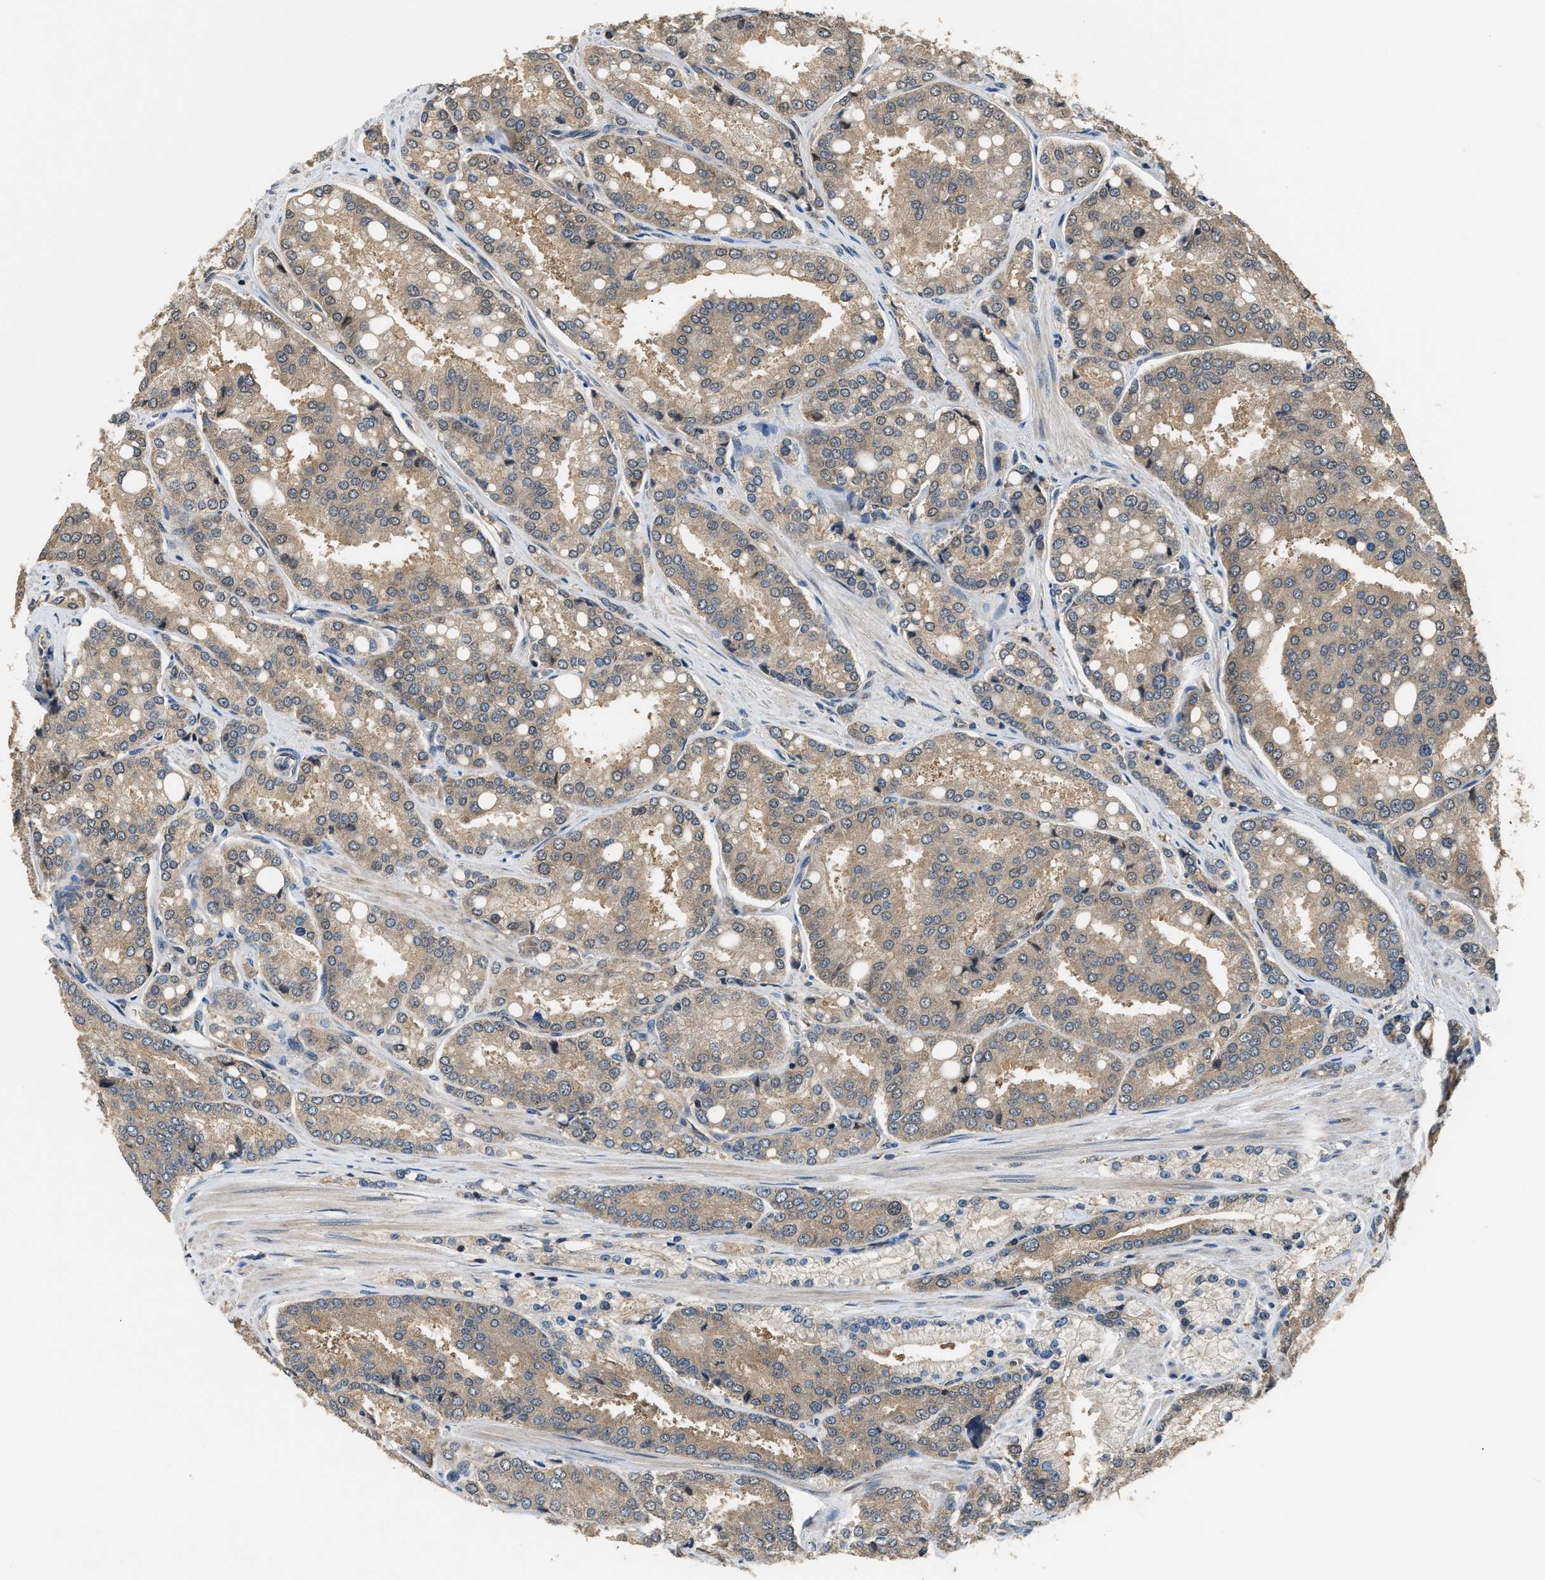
{"staining": {"intensity": "moderate", "quantity": ">75%", "location": "cytoplasmic/membranous"}, "tissue": "prostate cancer", "cell_type": "Tumor cells", "image_type": "cancer", "snomed": [{"axis": "morphology", "description": "Adenocarcinoma, High grade"}, {"axis": "topography", "description": "Prostate"}], "caption": "This is a histology image of immunohistochemistry staining of high-grade adenocarcinoma (prostate), which shows moderate expression in the cytoplasmic/membranous of tumor cells.", "gene": "DNAJC2", "patient": {"sex": "male", "age": 50}}